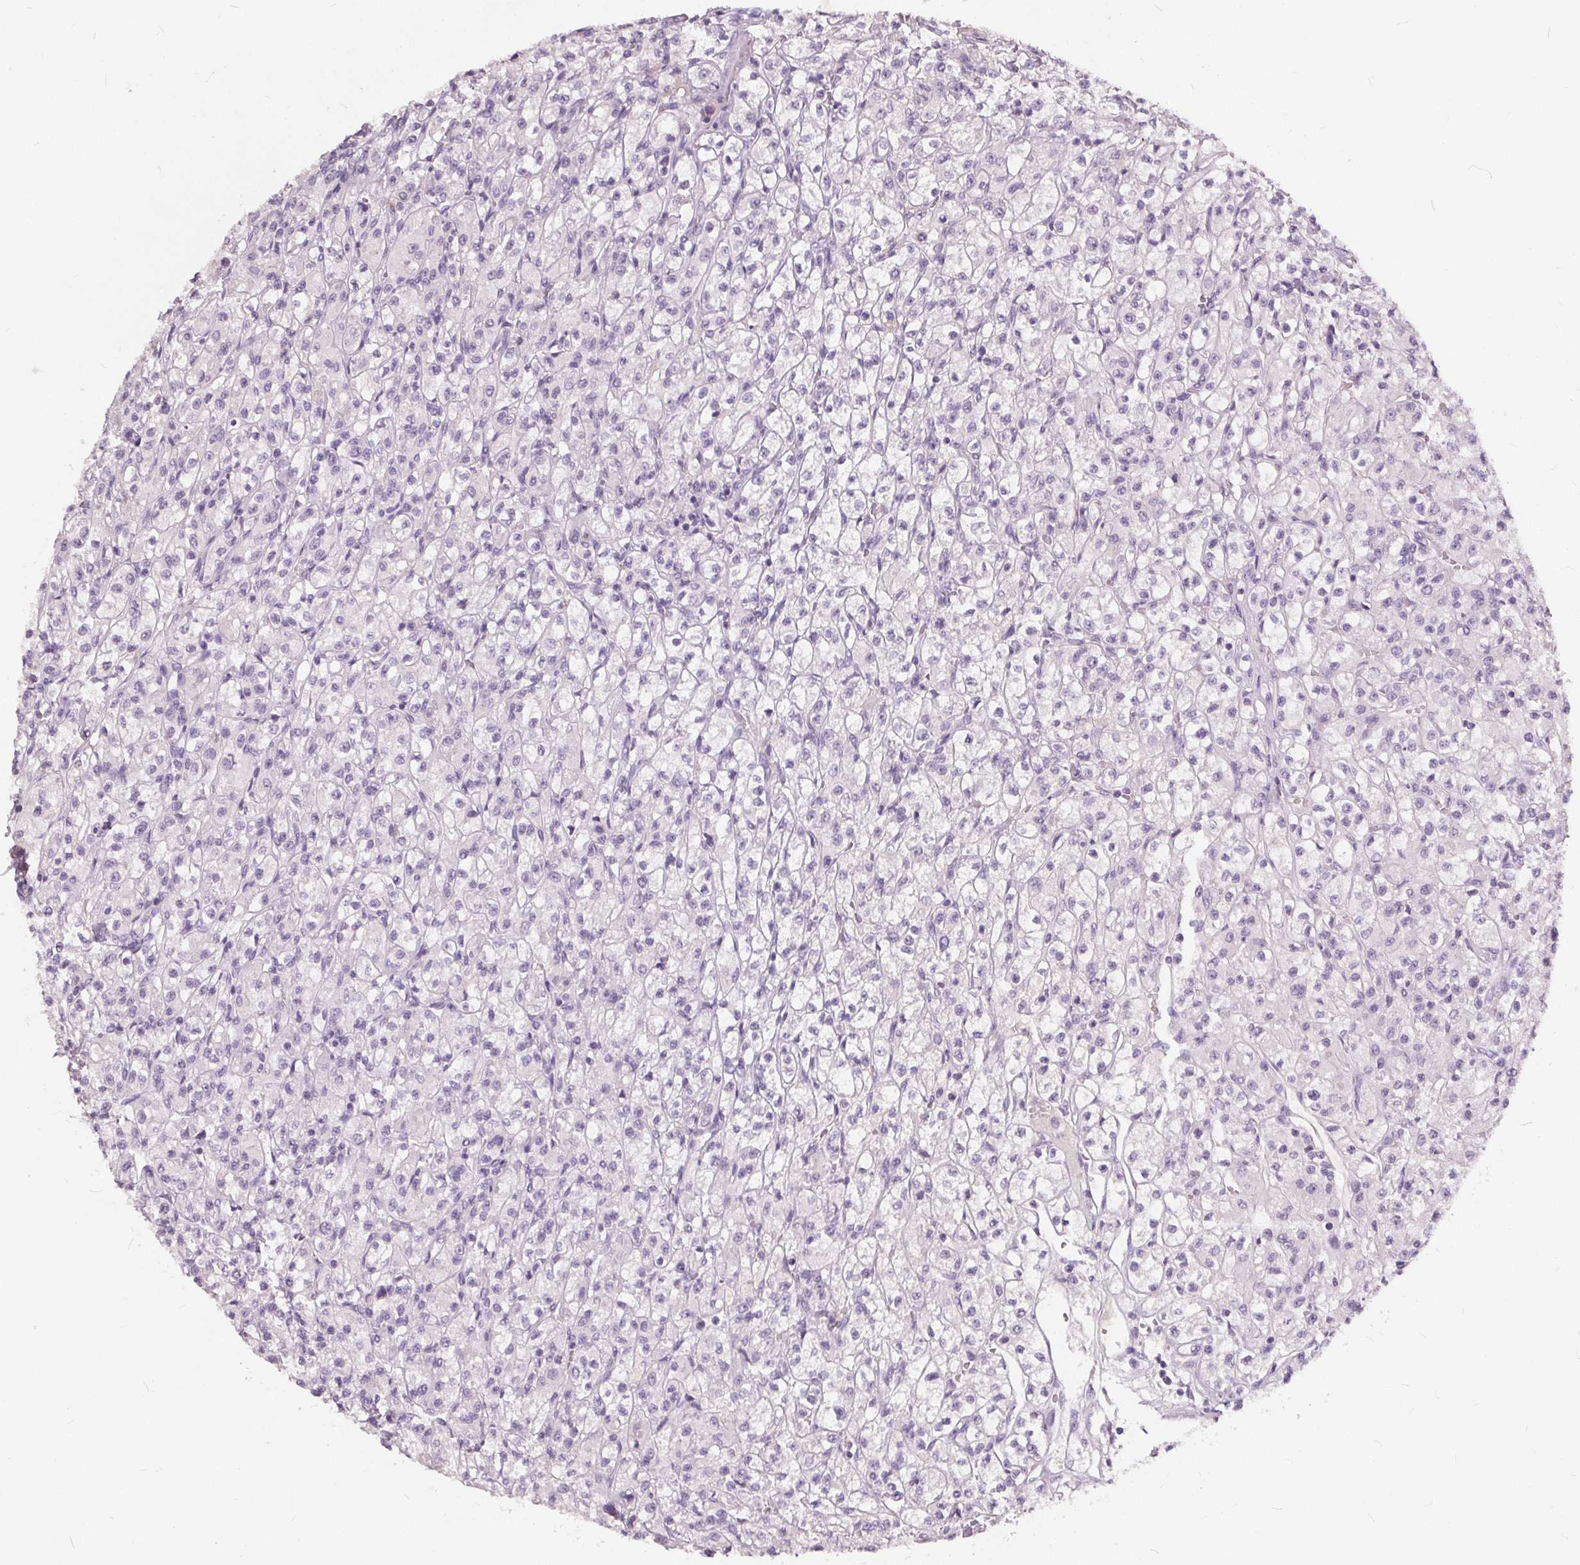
{"staining": {"intensity": "negative", "quantity": "none", "location": "none"}, "tissue": "renal cancer", "cell_type": "Tumor cells", "image_type": "cancer", "snomed": [{"axis": "morphology", "description": "Adenocarcinoma, NOS"}, {"axis": "topography", "description": "Kidney"}], "caption": "A histopathology image of renal cancer stained for a protein demonstrates no brown staining in tumor cells.", "gene": "PLA2G2E", "patient": {"sex": "female", "age": 70}}